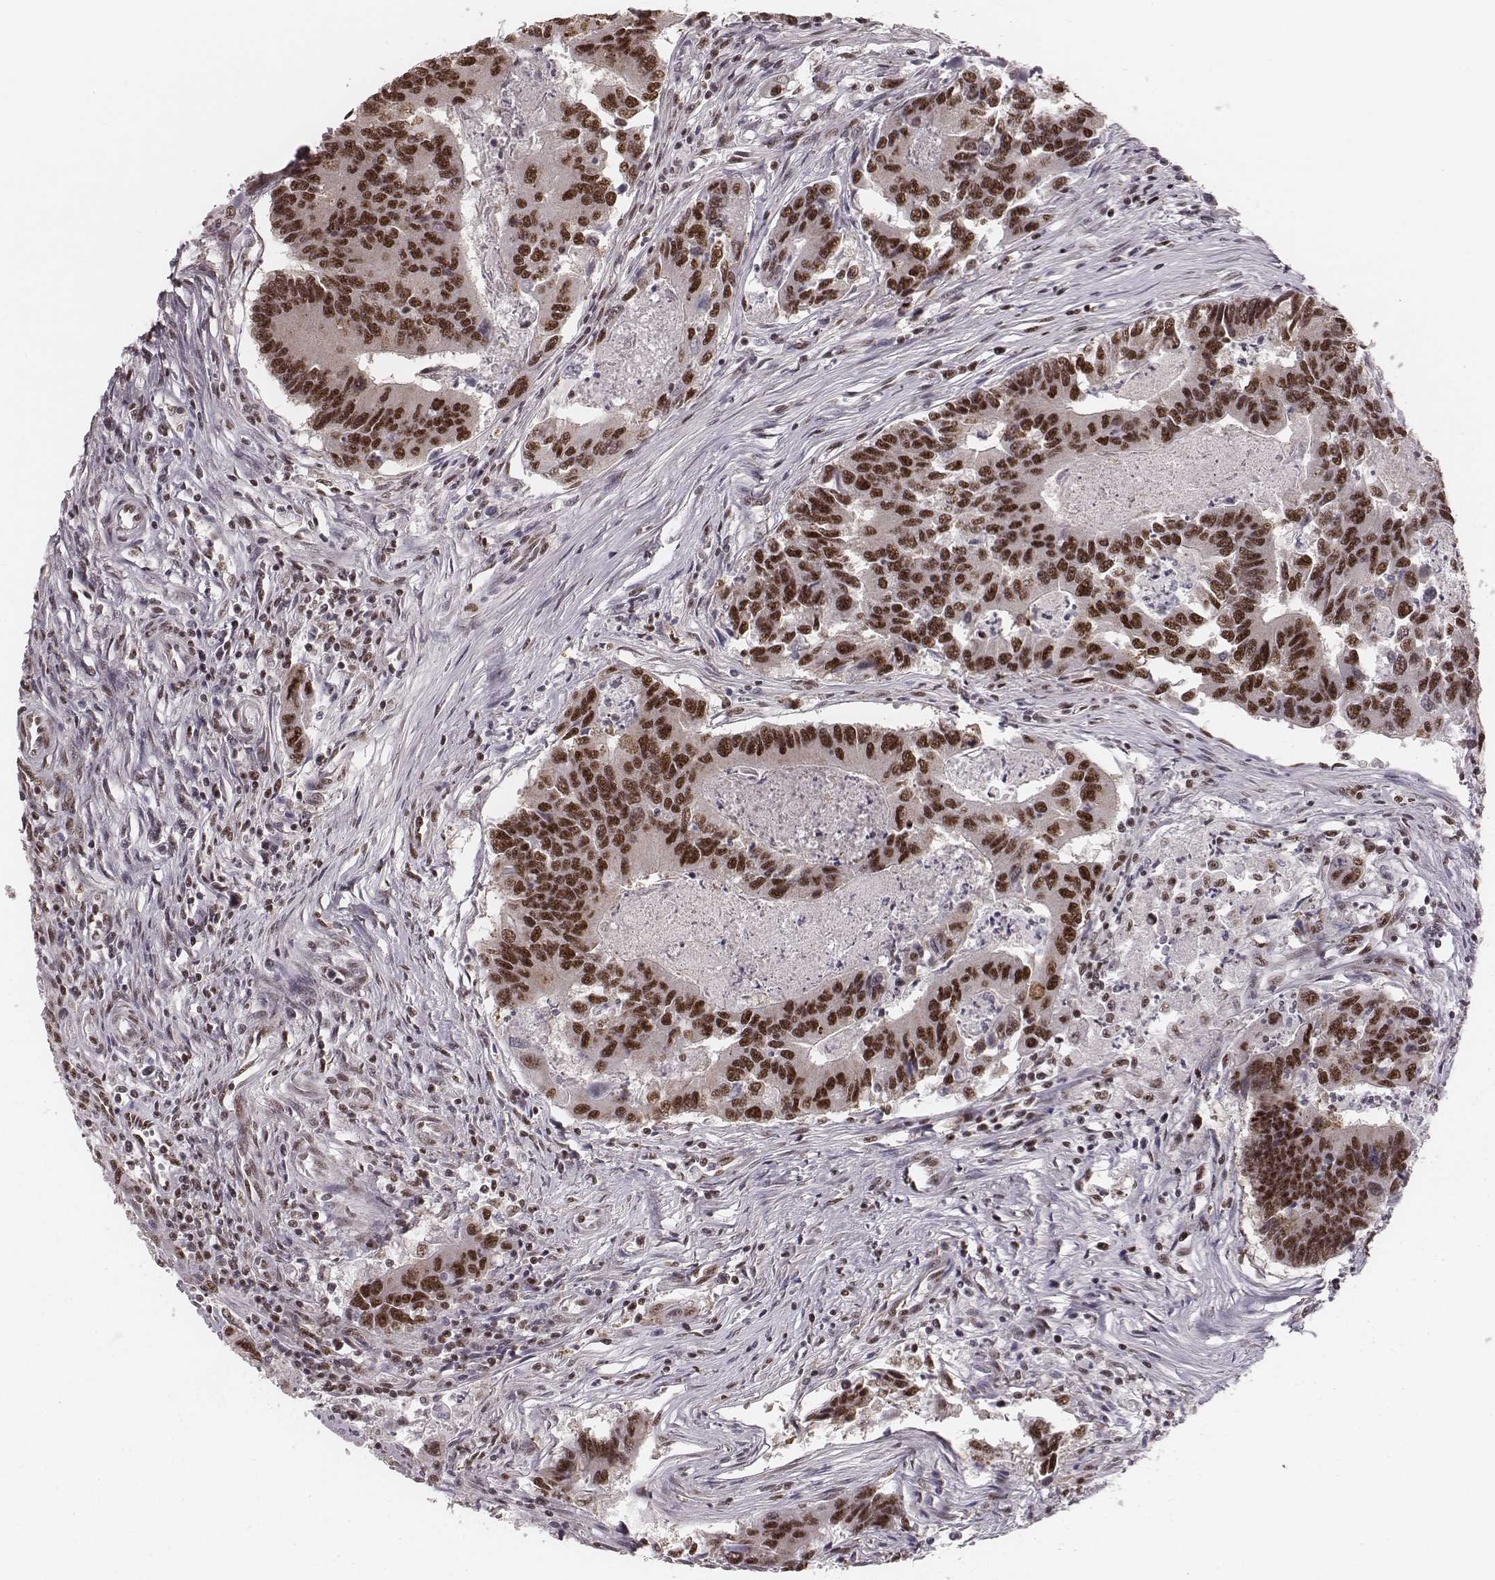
{"staining": {"intensity": "strong", "quantity": ">75%", "location": "nuclear"}, "tissue": "colorectal cancer", "cell_type": "Tumor cells", "image_type": "cancer", "snomed": [{"axis": "morphology", "description": "Adenocarcinoma, NOS"}, {"axis": "topography", "description": "Colon"}], "caption": "IHC (DAB (3,3'-diaminobenzidine)) staining of colorectal cancer (adenocarcinoma) demonstrates strong nuclear protein positivity in about >75% of tumor cells.", "gene": "LUC7L", "patient": {"sex": "female", "age": 67}}